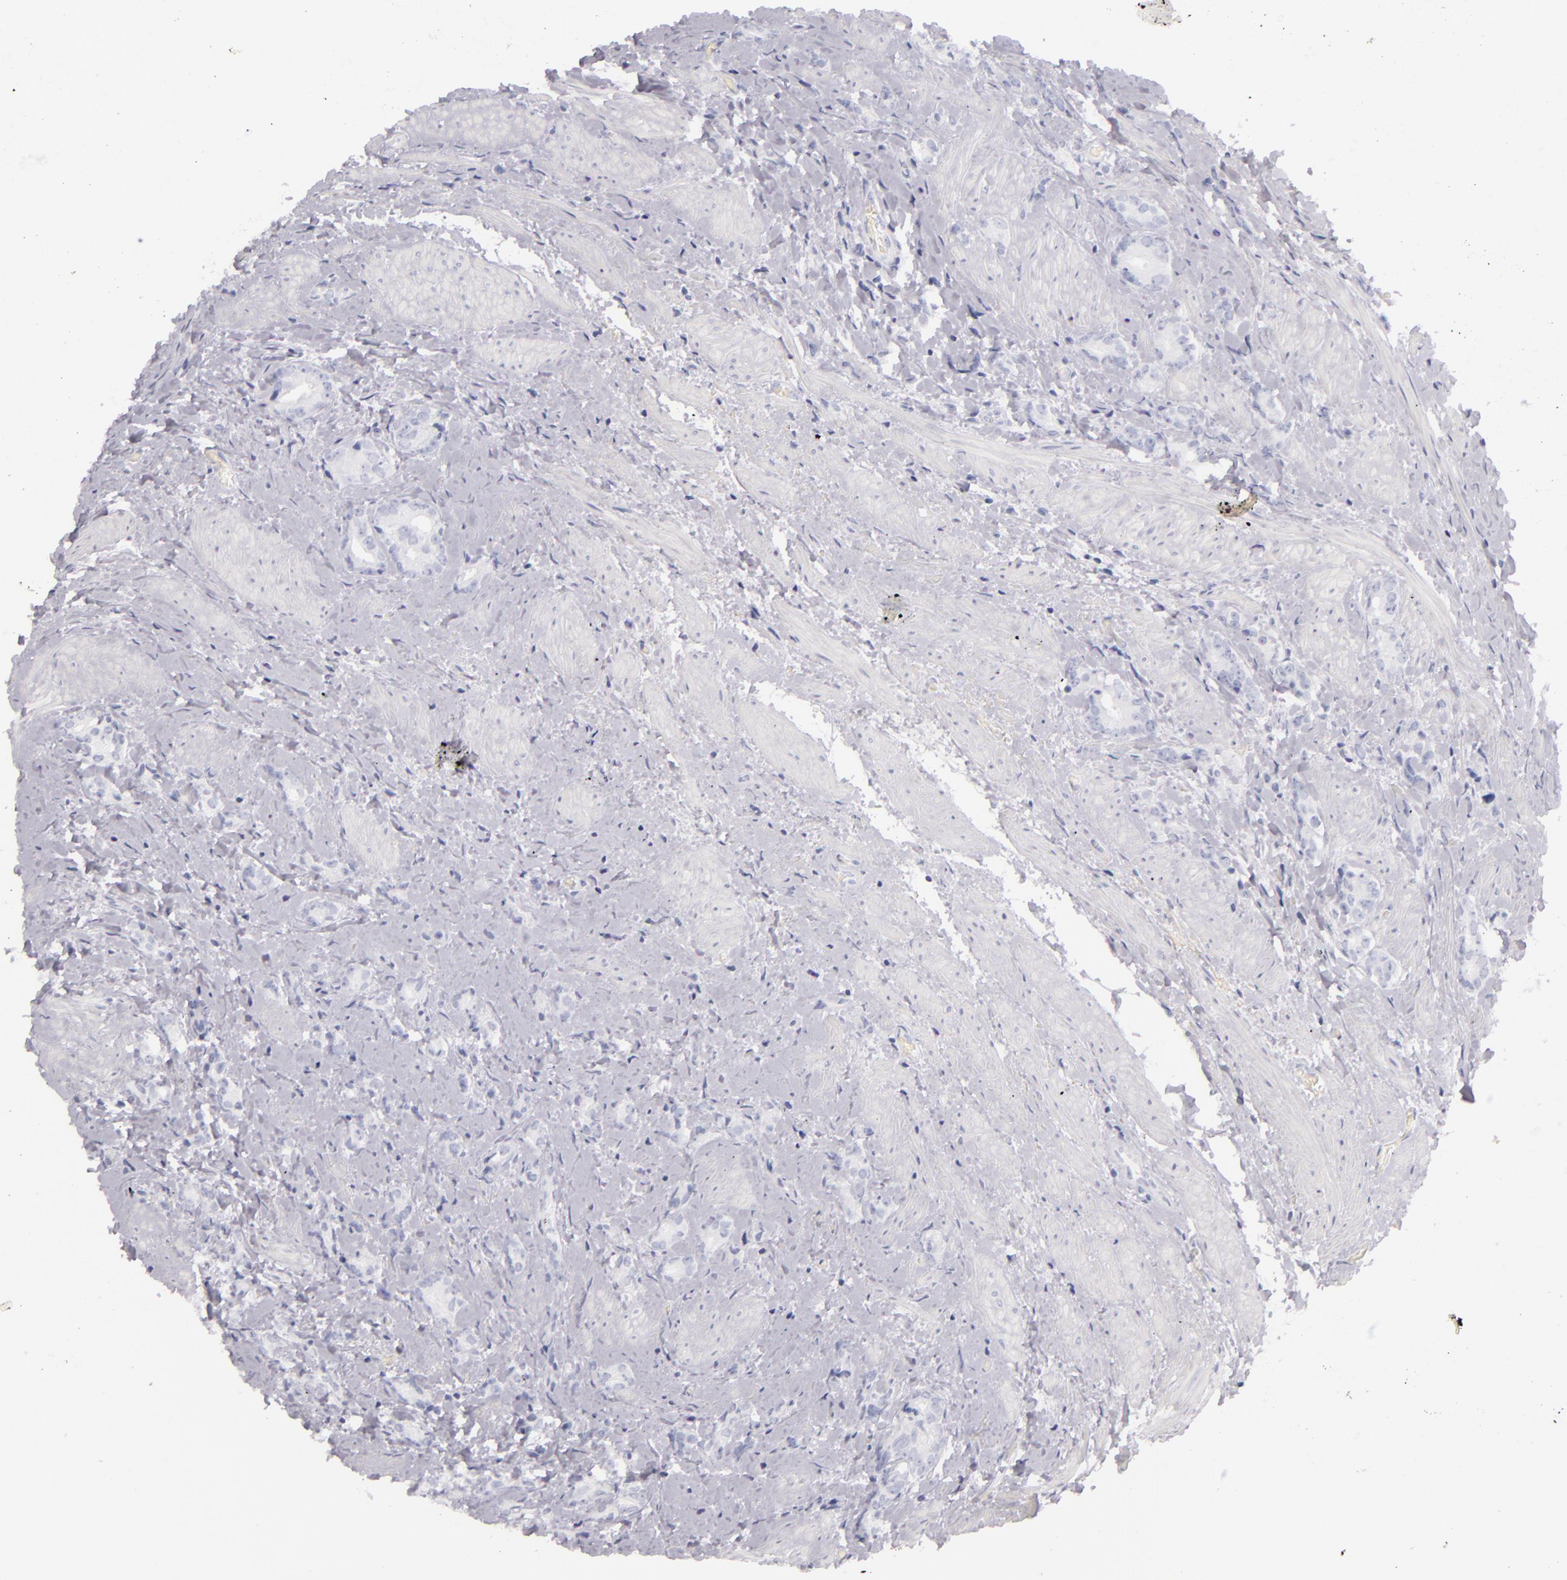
{"staining": {"intensity": "negative", "quantity": "none", "location": "none"}, "tissue": "prostate cancer", "cell_type": "Tumor cells", "image_type": "cancer", "snomed": [{"axis": "morphology", "description": "Adenocarcinoma, Medium grade"}, {"axis": "topography", "description": "Prostate"}], "caption": "A high-resolution micrograph shows IHC staining of adenocarcinoma (medium-grade) (prostate), which reveals no significant staining in tumor cells.", "gene": "FABP1", "patient": {"sex": "male", "age": 59}}